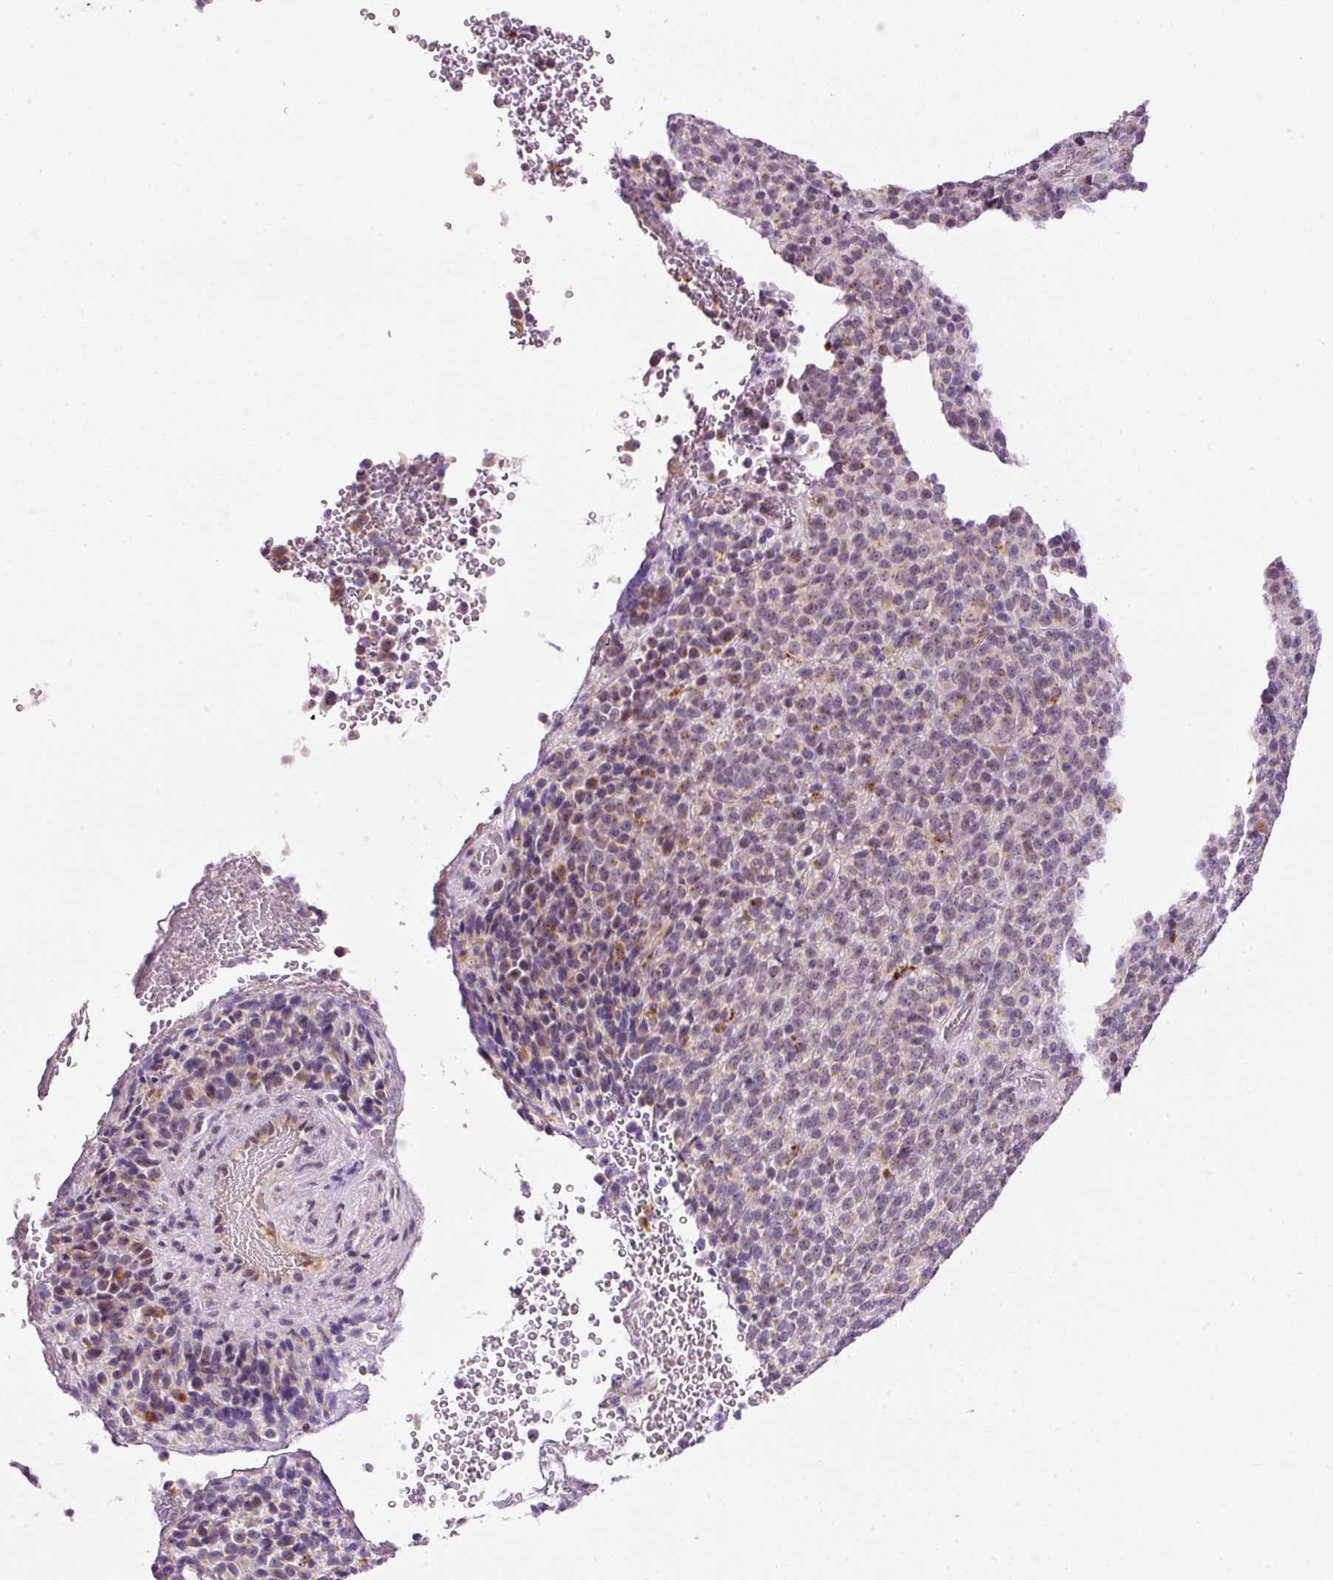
{"staining": {"intensity": "weak", "quantity": "<25%", "location": "cytoplasmic/membranous"}, "tissue": "melanoma", "cell_type": "Tumor cells", "image_type": "cancer", "snomed": [{"axis": "morphology", "description": "Malignant melanoma, Metastatic site"}, {"axis": "topography", "description": "Brain"}], "caption": "Protein analysis of malignant melanoma (metastatic site) displays no significant staining in tumor cells. The staining was performed using DAB (3,3'-diaminobenzidine) to visualize the protein expression in brown, while the nuclei were stained in blue with hematoxylin (Magnification: 20x).", "gene": "ZNF639", "patient": {"sex": "female", "age": 56}}